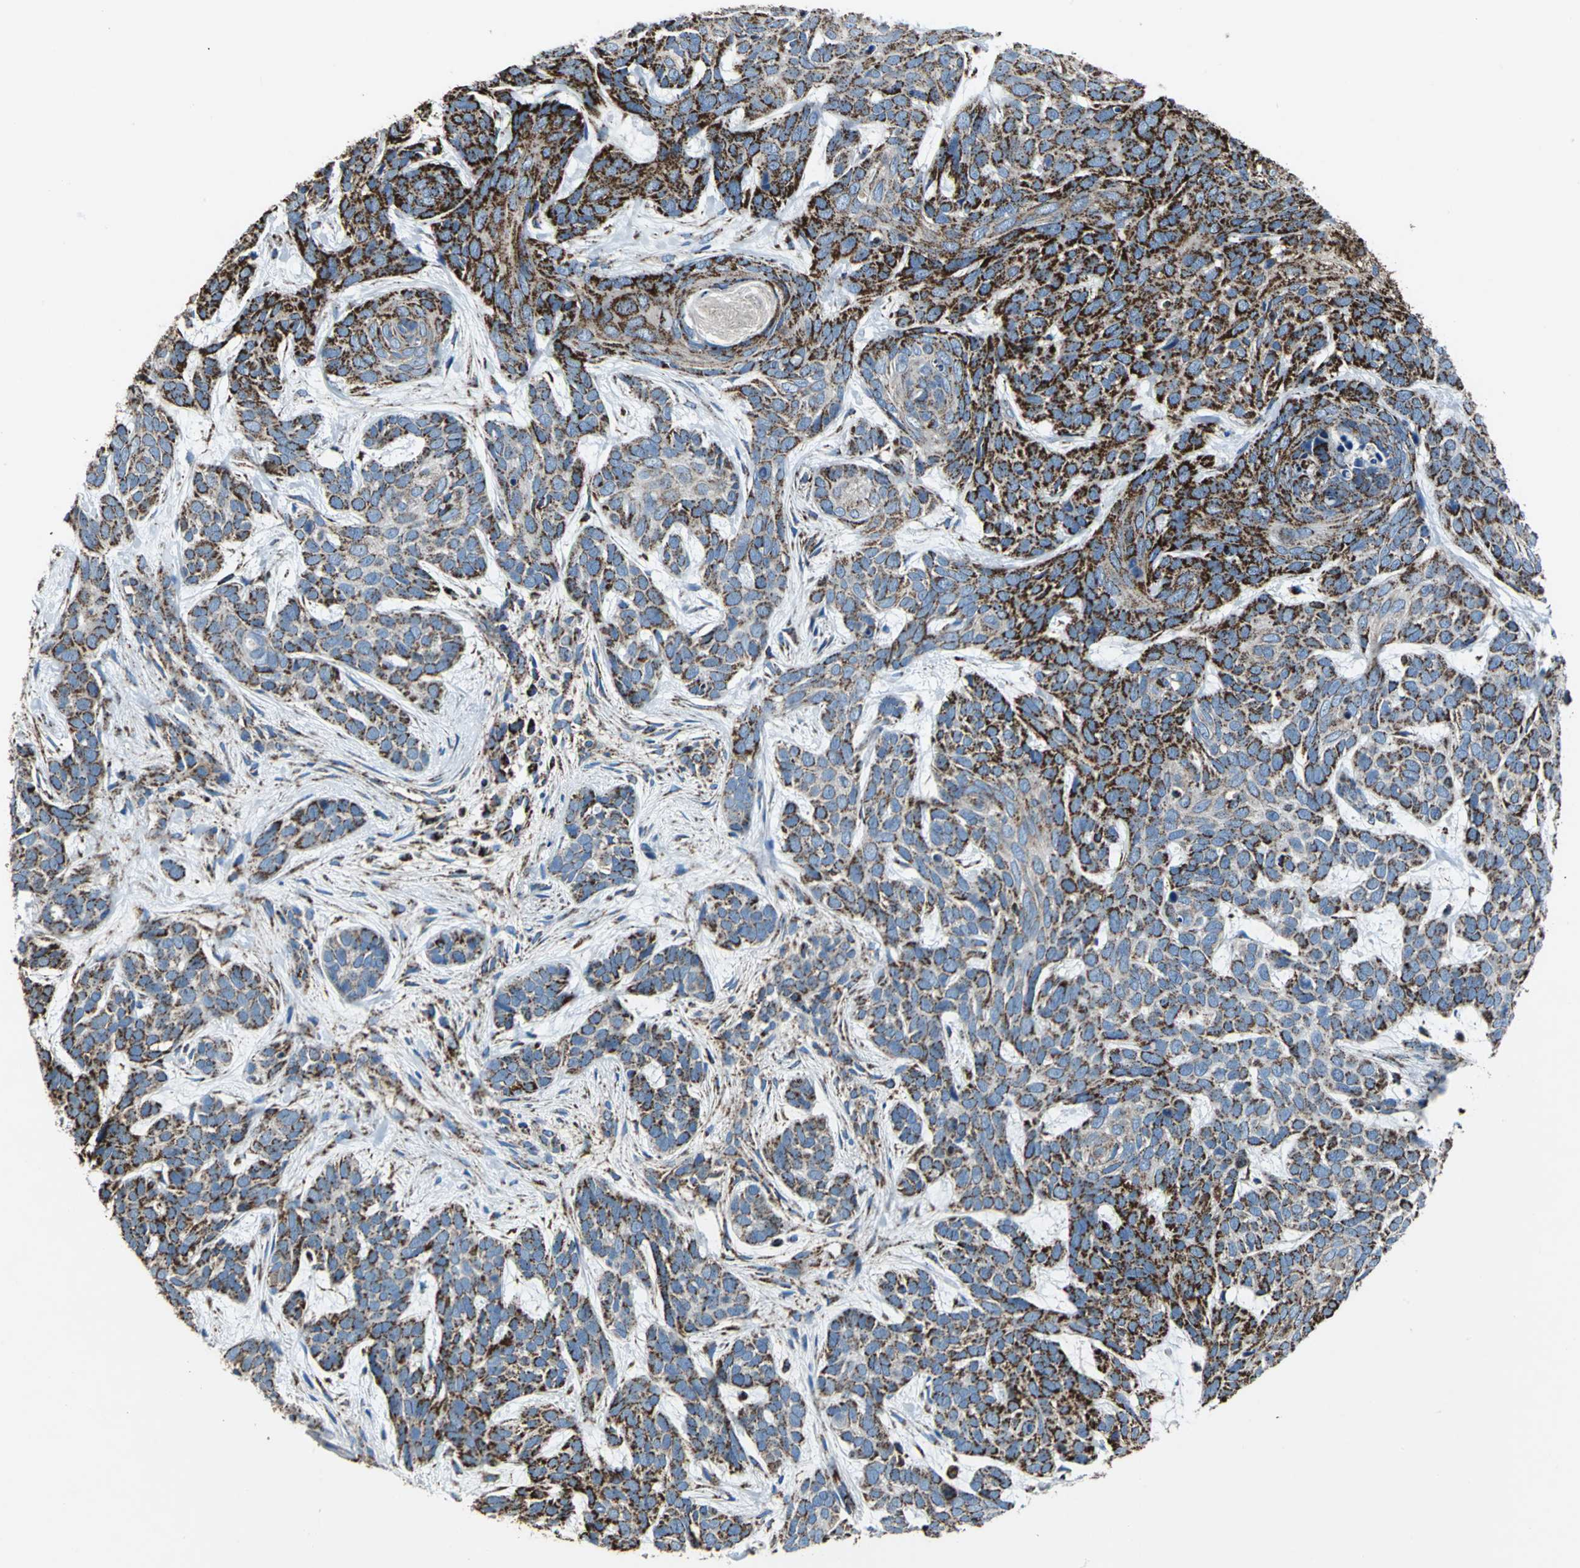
{"staining": {"intensity": "strong", "quantity": ">75%", "location": "cytoplasmic/membranous"}, "tissue": "skin cancer", "cell_type": "Tumor cells", "image_type": "cancer", "snomed": [{"axis": "morphology", "description": "Basal cell carcinoma"}, {"axis": "topography", "description": "Skin"}], "caption": "The immunohistochemical stain shows strong cytoplasmic/membranous positivity in tumor cells of skin cancer tissue.", "gene": "ECH1", "patient": {"sex": "male", "age": 87}}